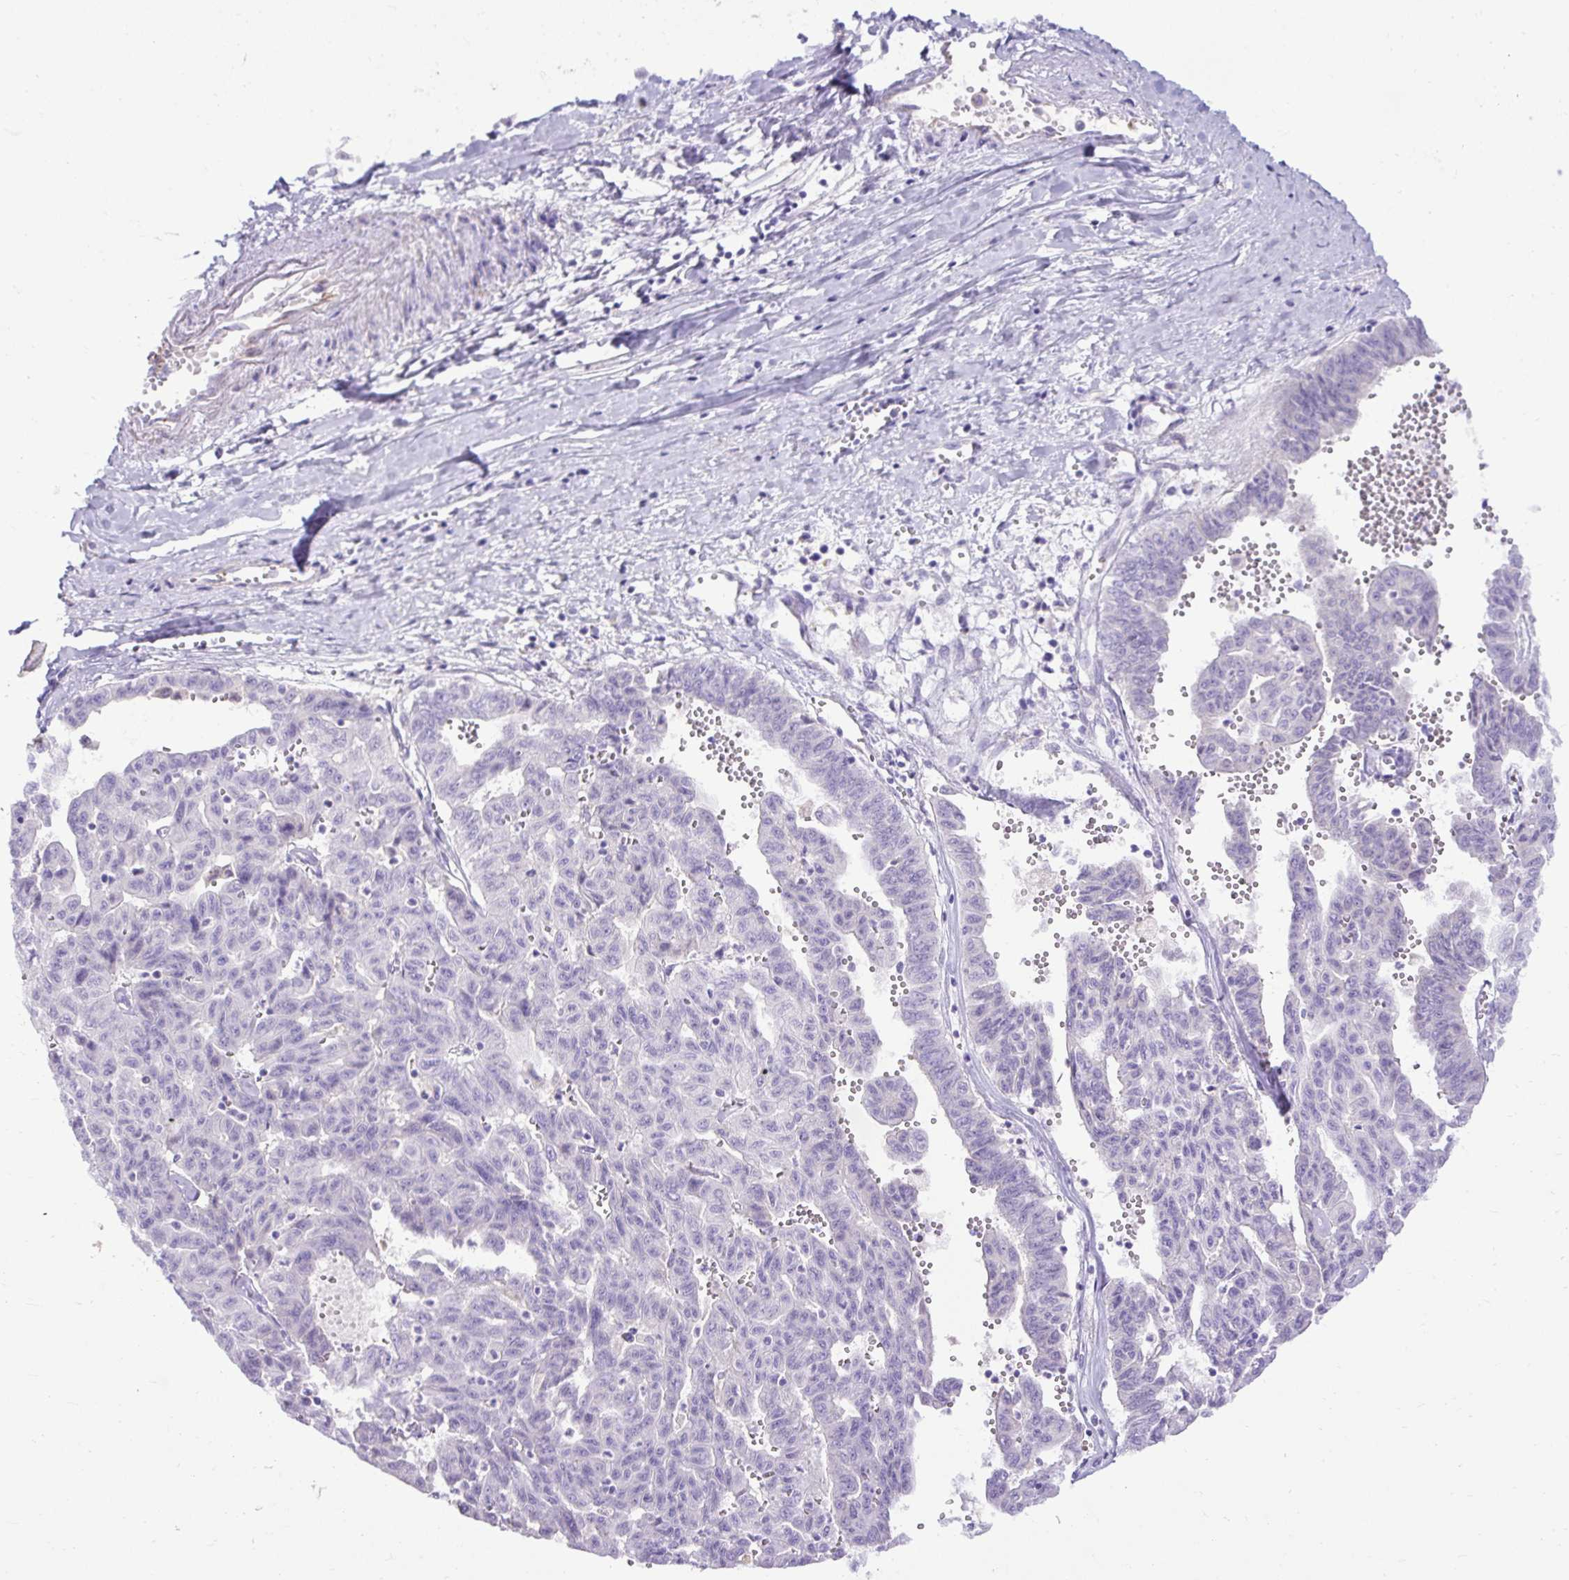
{"staining": {"intensity": "negative", "quantity": "none", "location": "none"}, "tissue": "liver cancer", "cell_type": "Tumor cells", "image_type": "cancer", "snomed": [{"axis": "morphology", "description": "Cholangiocarcinoma"}, {"axis": "topography", "description": "Liver"}], "caption": "Immunohistochemistry of liver cancer (cholangiocarcinoma) demonstrates no staining in tumor cells.", "gene": "SPTBN5", "patient": {"sex": "female", "age": 77}}